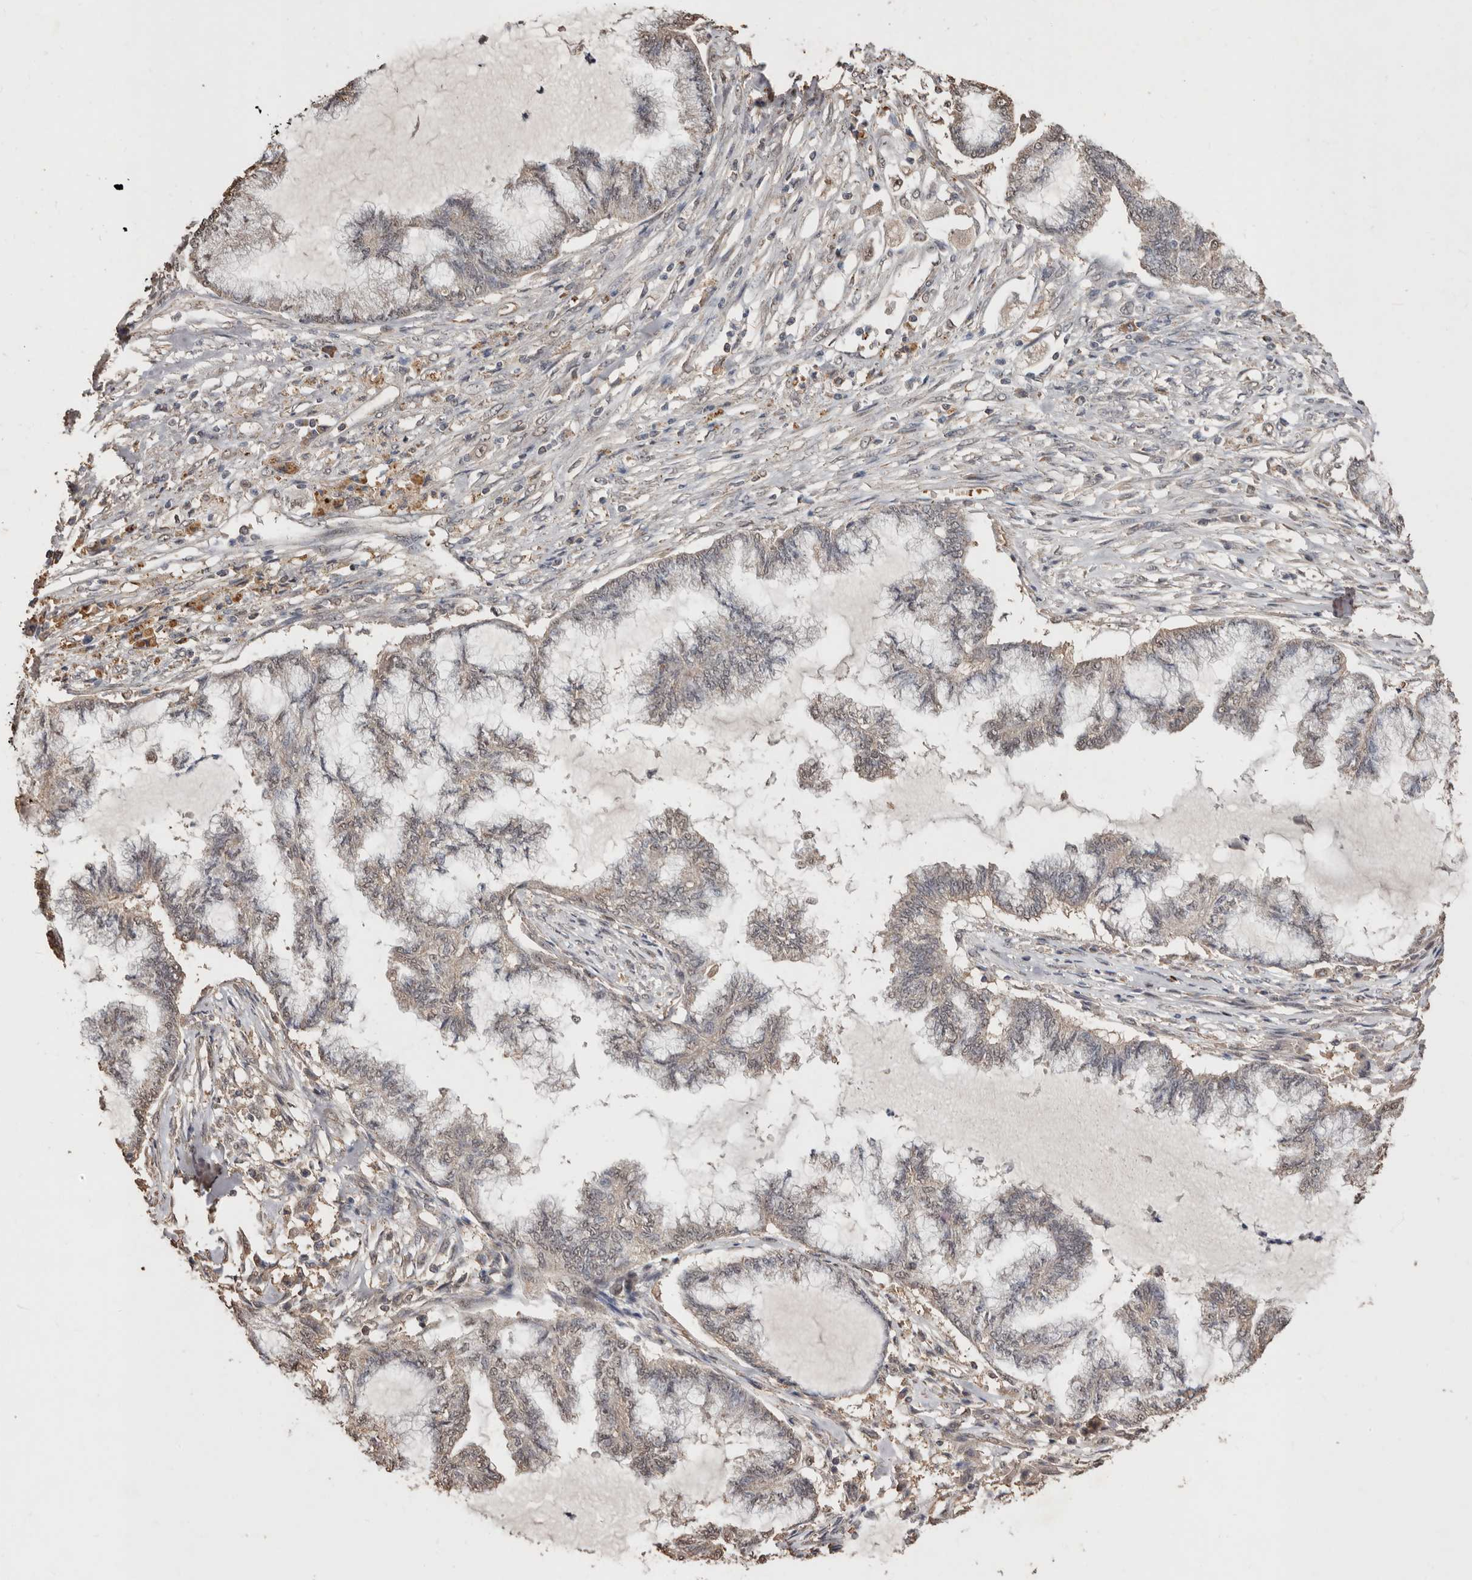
{"staining": {"intensity": "weak", "quantity": "25%-75%", "location": "cytoplasmic/membranous"}, "tissue": "endometrial cancer", "cell_type": "Tumor cells", "image_type": "cancer", "snomed": [{"axis": "morphology", "description": "Adenocarcinoma, NOS"}, {"axis": "topography", "description": "Endometrium"}], "caption": "Tumor cells exhibit weak cytoplasmic/membranous staining in approximately 25%-75% of cells in endometrial cancer (adenocarcinoma).", "gene": "GRAMD2A", "patient": {"sex": "female", "age": 86}}